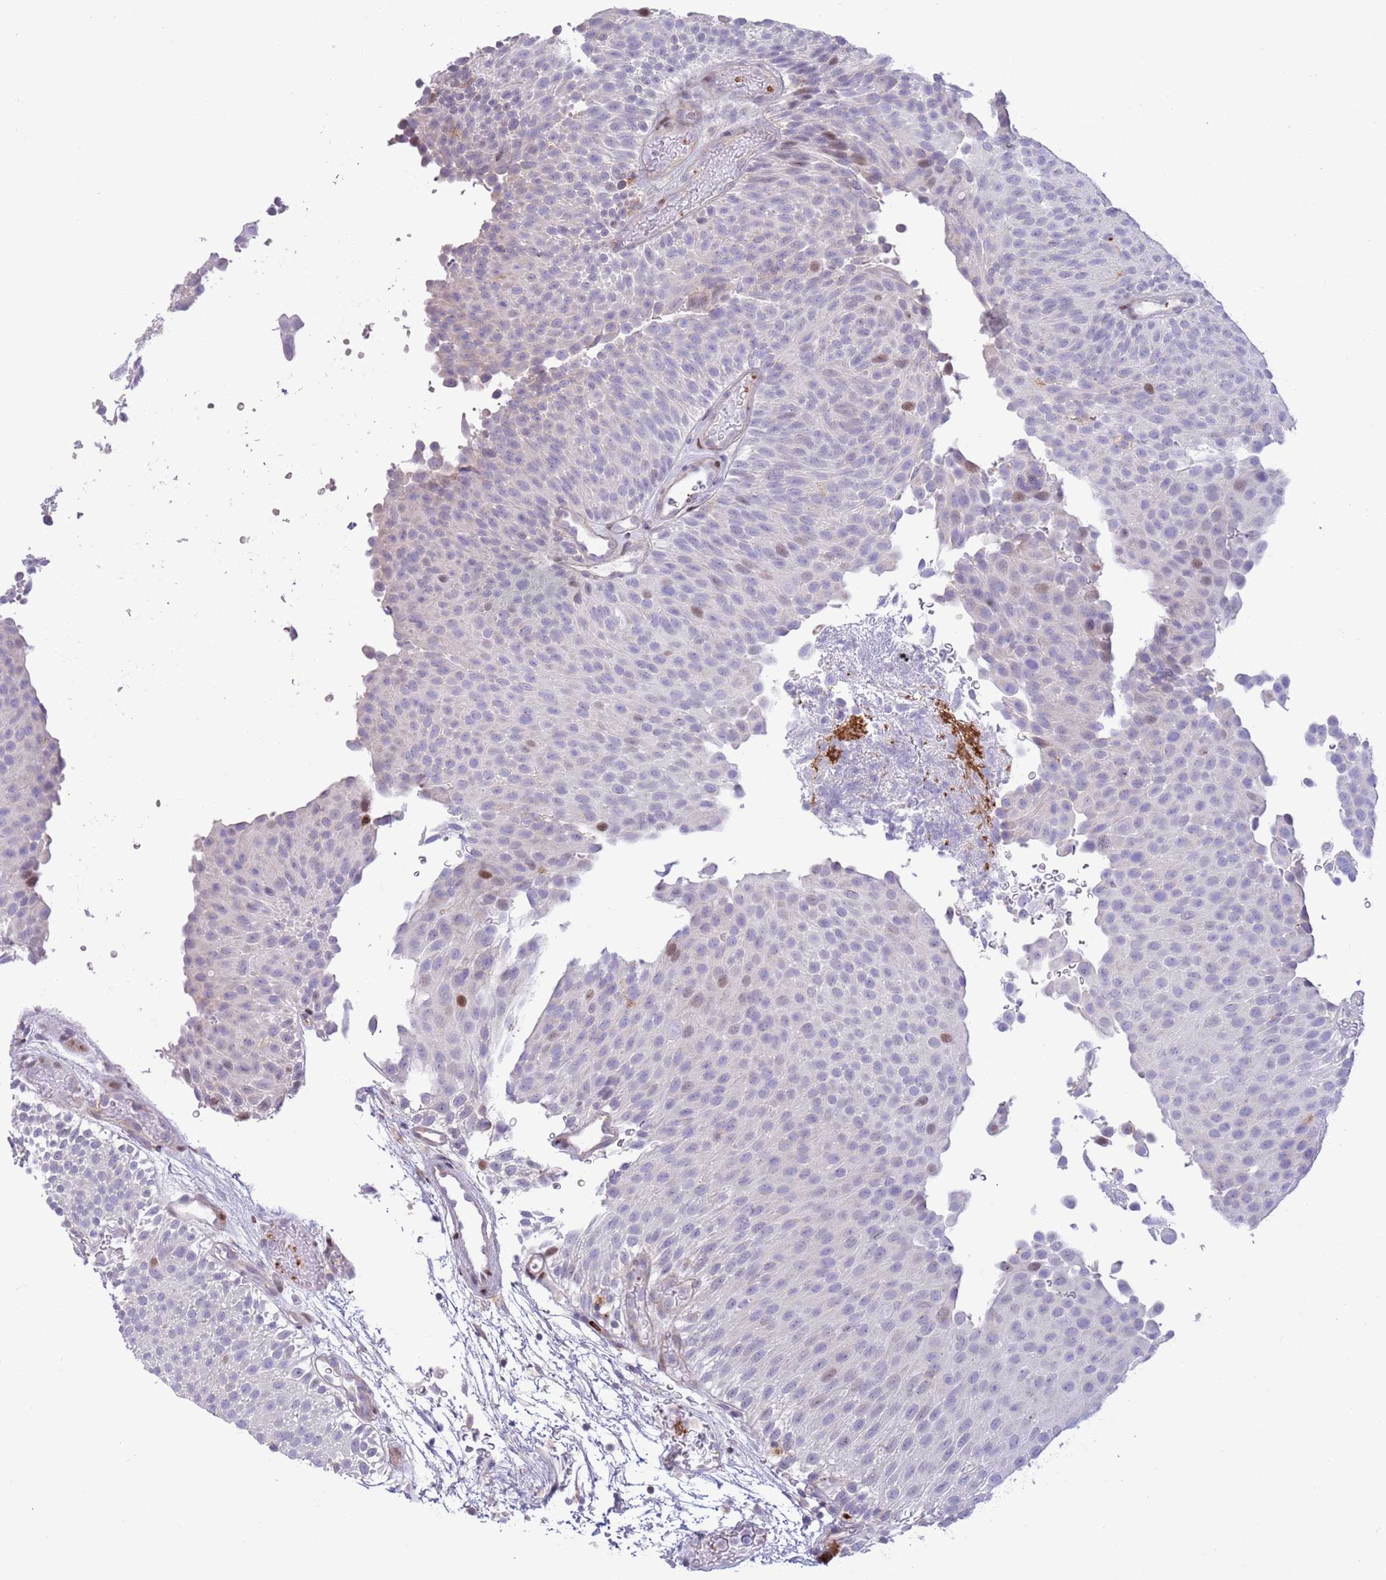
{"staining": {"intensity": "moderate", "quantity": "<25%", "location": "nuclear"}, "tissue": "urothelial cancer", "cell_type": "Tumor cells", "image_type": "cancer", "snomed": [{"axis": "morphology", "description": "Urothelial carcinoma, Low grade"}, {"axis": "topography", "description": "Urinary bladder"}], "caption": "High-magnification brightfield microscopy of urothelial cancer stained with DAB (3,3'-diaminobenzidine) (brown) and counterstained with hematoxylin (blue). tumor cells exhibit moderate nuclear expression is seen in approximately<25% of cells. (DAB = brown stain, brightfield microscopy at high magnification).", "gene": "ANO8", "patient": {"sex": "male", "age": 78}}